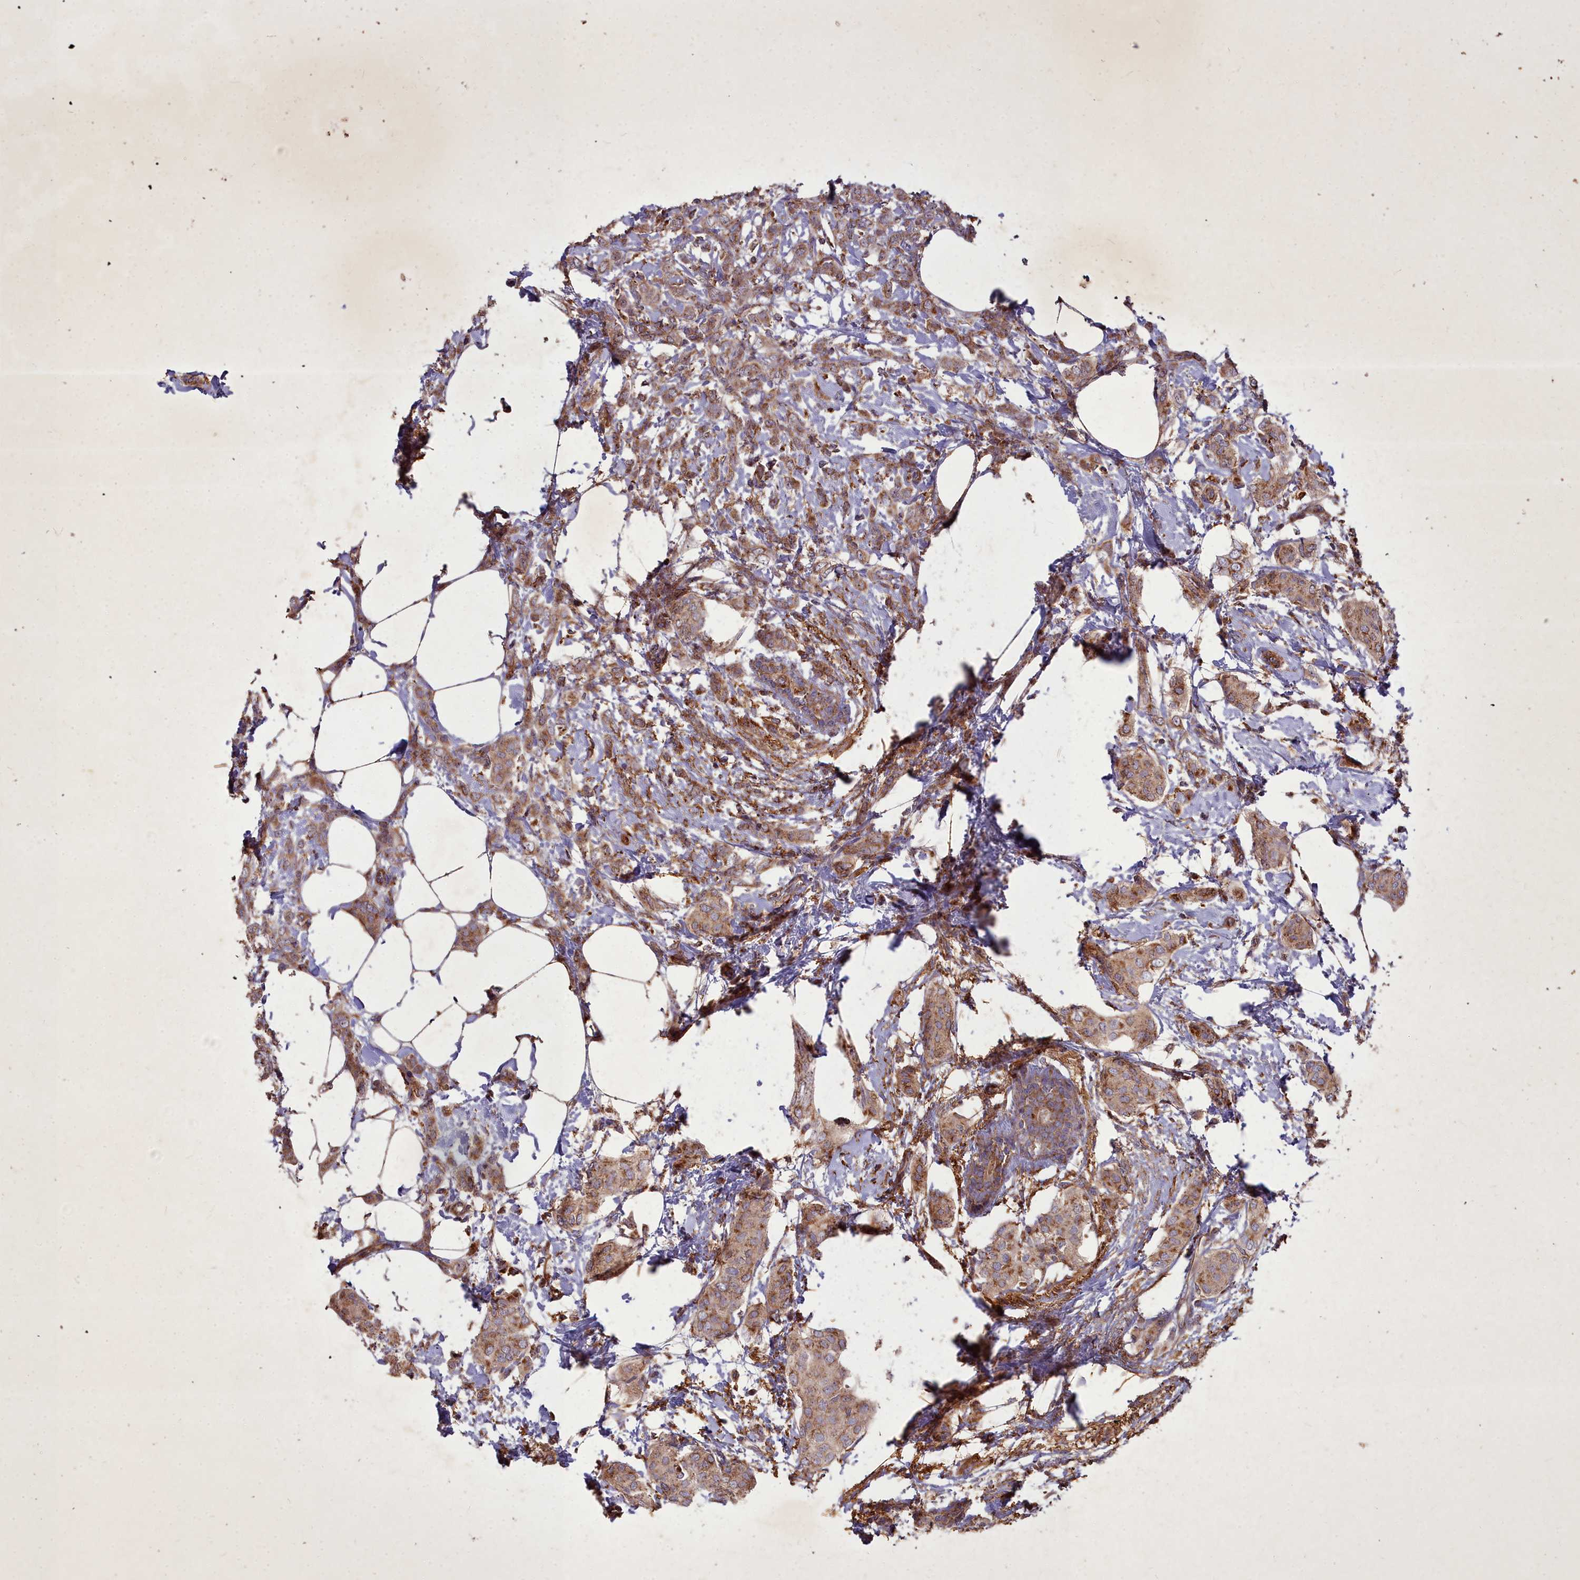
{"staining": {"intensity": "moderate", "quantity": ">75%", "location": "cytoplasmic/membranous"}, "tissue": "breast cancer", "cell_type": "Tumor cells", "image_type": "cancer", "snomed": [{"axis": "morphology", "description": "Duct carcinoma"}, {"axis": "topography", "description": "Breast"}], "caption": "Immunohistochemical staining of breast infiltrating ductal carcinoma demonstrates medium levels of moderate cytoplasmic/membranous protein staining in about >75% of tumor cells.", "gene": "COX11", "patient": {"sex": "female", "age": 72}}